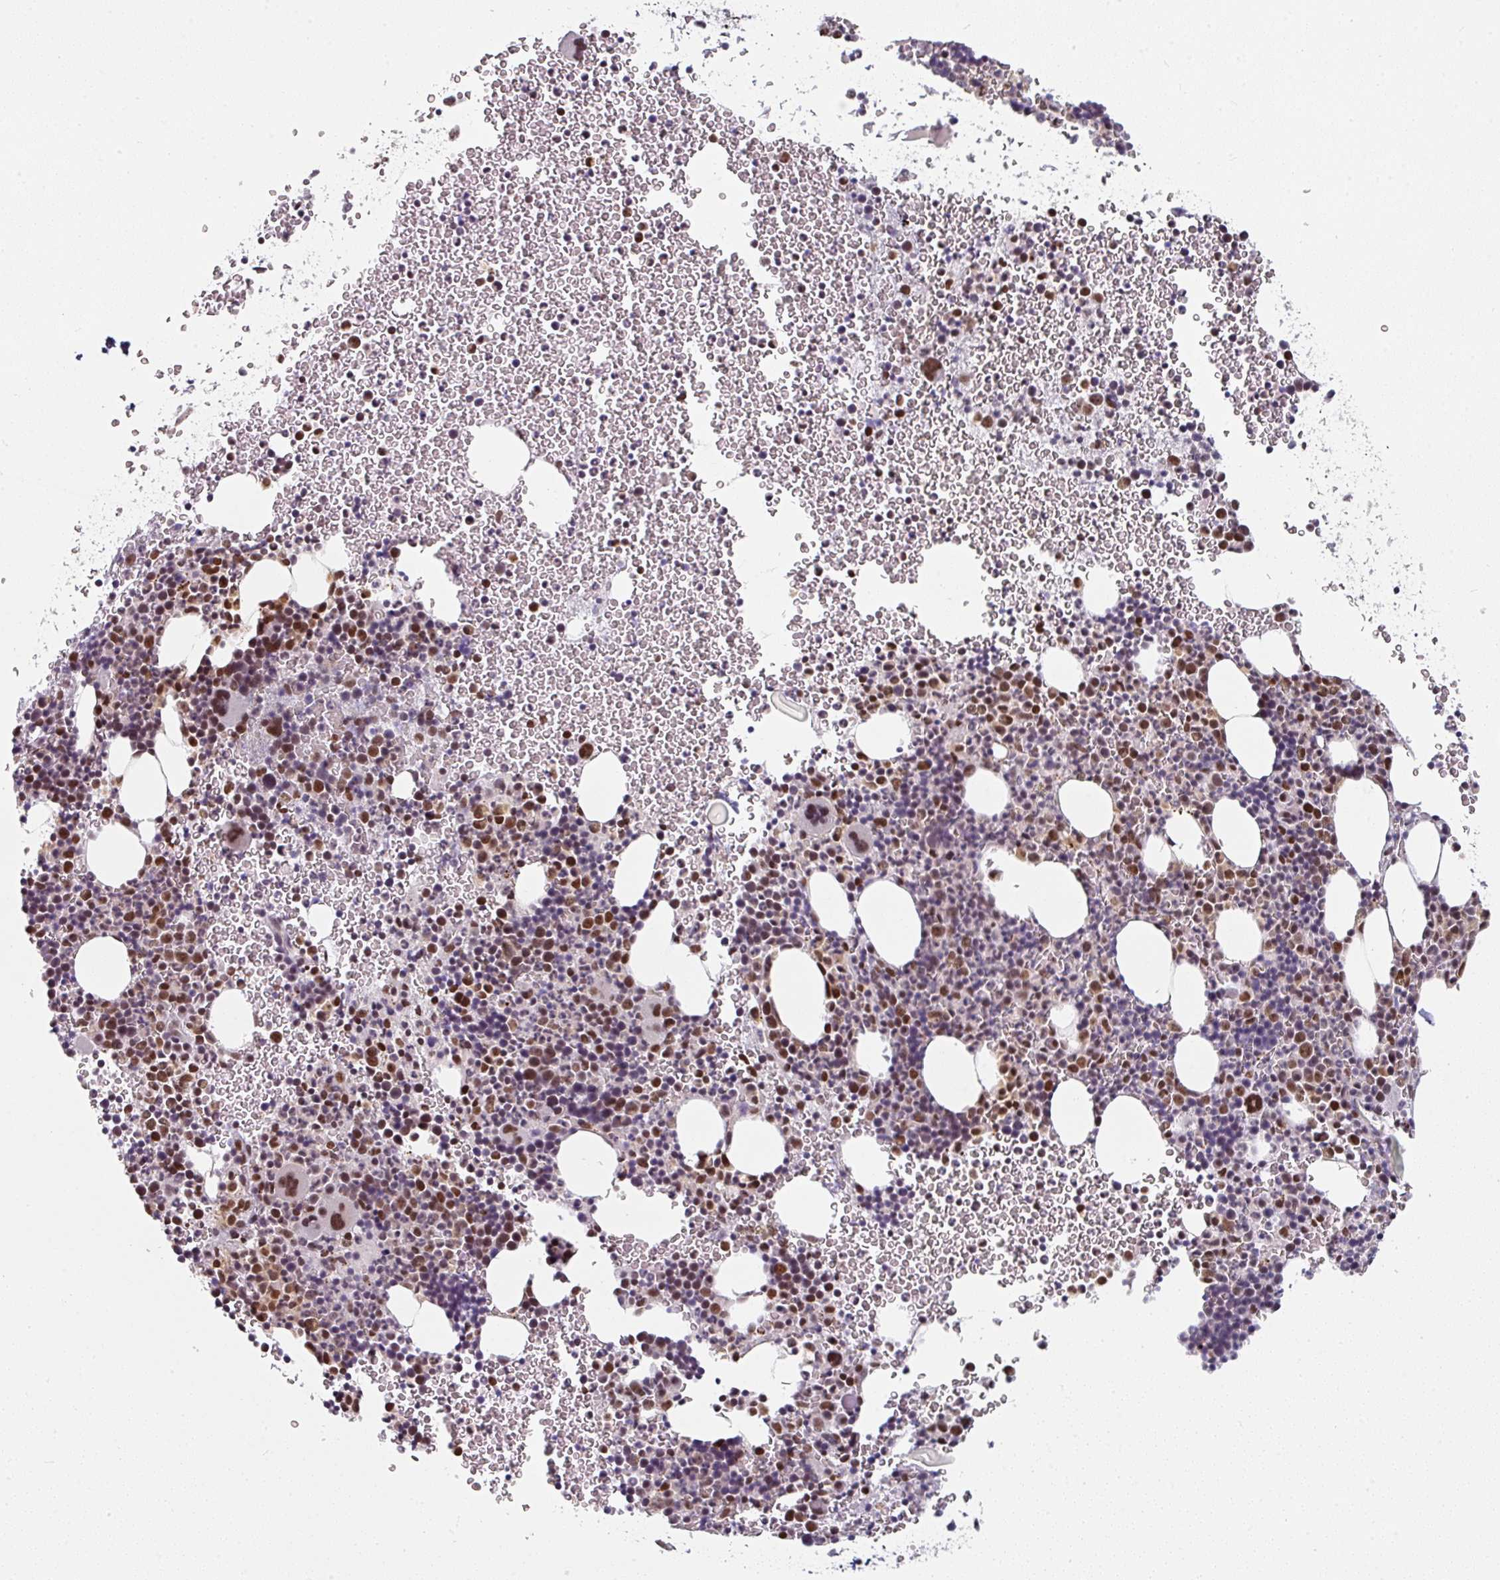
{"staining": {"intensity": "moderate", "quantity": "25%-75%", "location": "nuclear"}, "tissue": "bone marrow", "cell_type": "Hematopoietic cells", "image_type": "normal", "snomed": [{"axis": "morphology", "description": "Normal tissue, NOS"}, {"axis": "topography", "description": "Bone marrow"}], "caption": "An immunohistochemistry micrograph of normal tissue is shown. Protein staining in brown shows moderate nuclear positivity in bone marrow within hematopoietic cells.", "gene": "ENSG00000283782", "patient": {"sex": "male", "age": 61}}